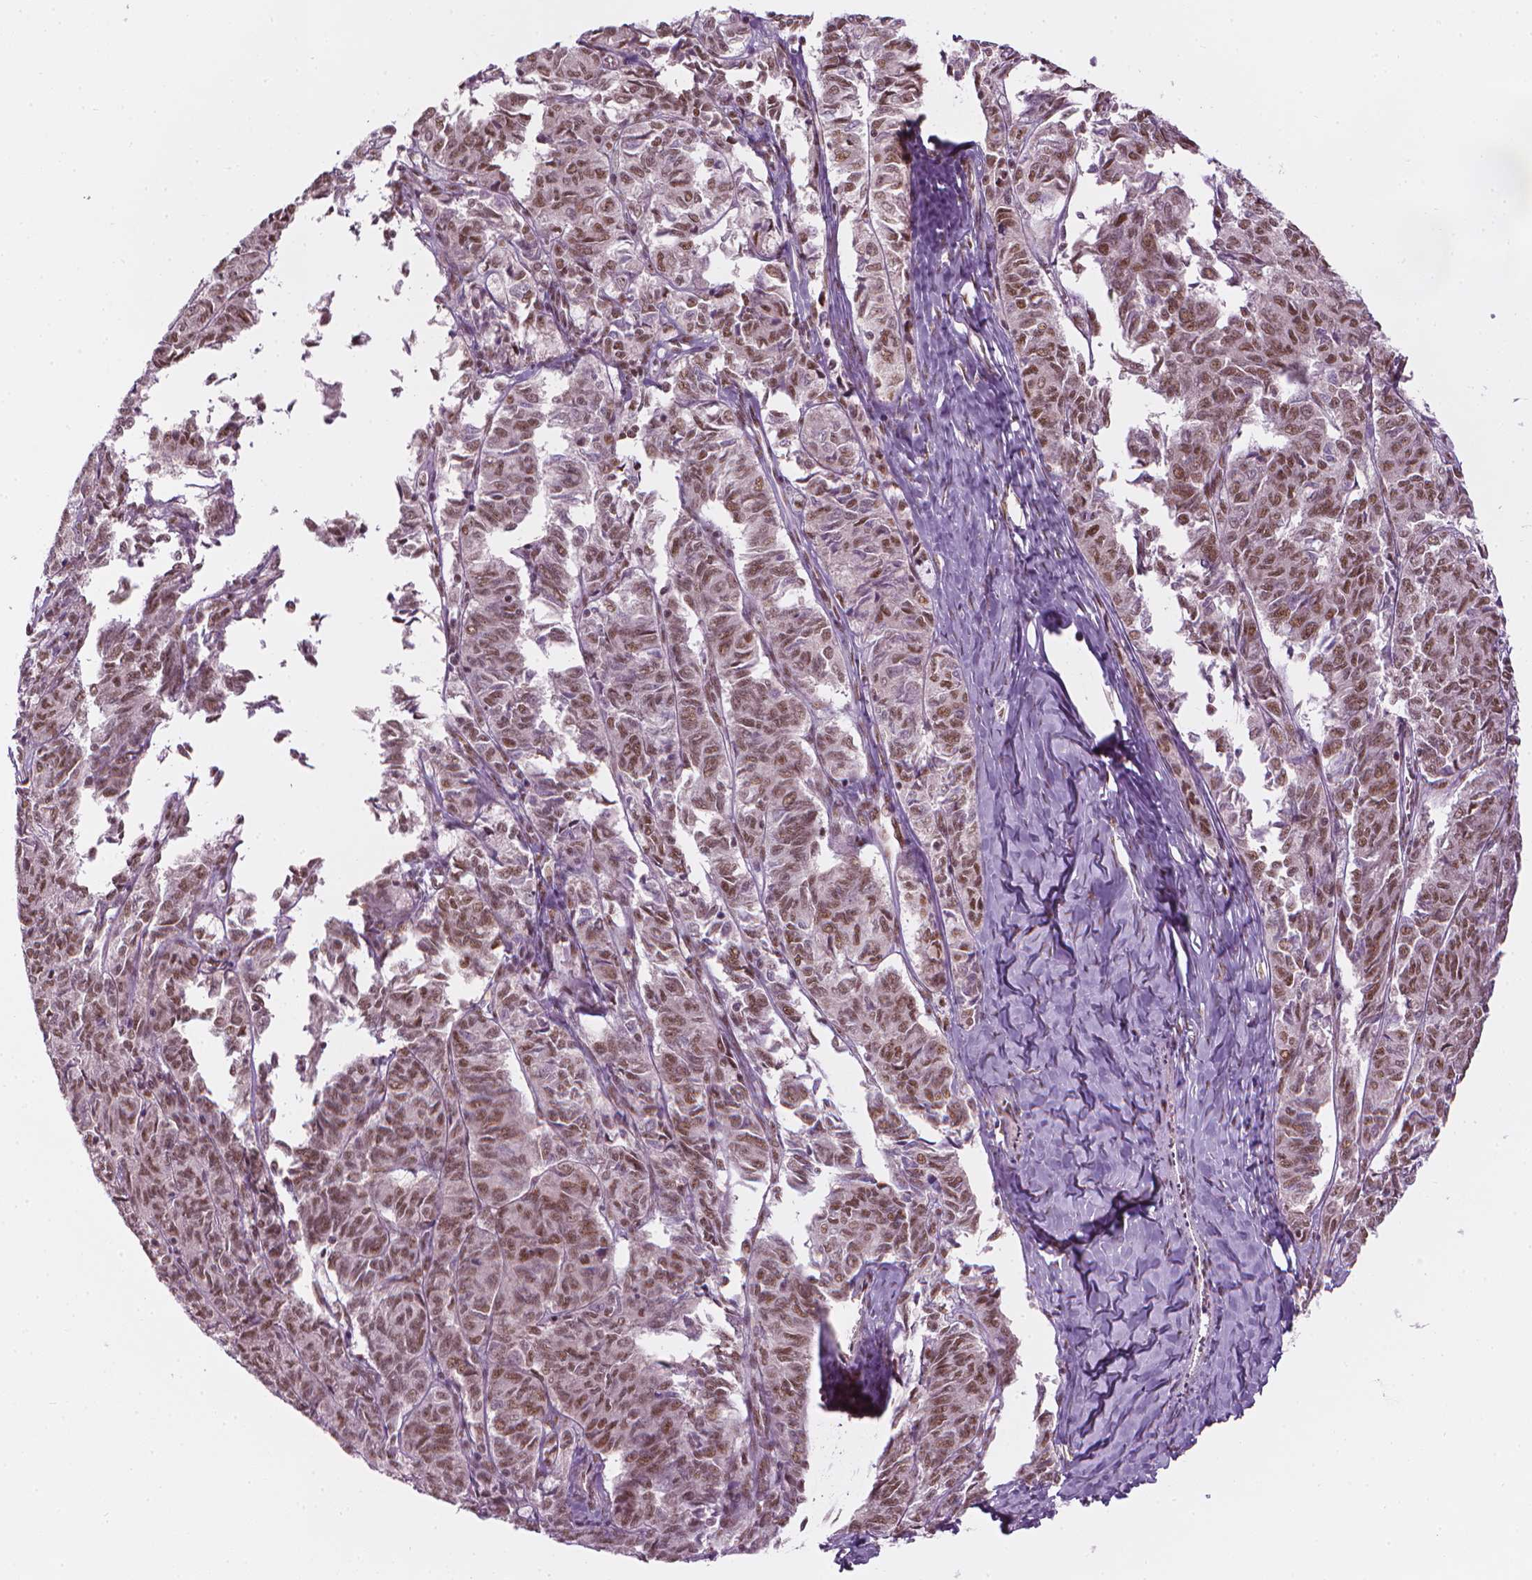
{"staining": {"intensity": "moderate", "quantity": ">75%", "location": "nuclear"}, "tissue": "ovarian cancer", "cell_type": "Tumor cells", "image_type": "cancer", "snomed": [{"axis": "morphology", "description": "Carcinoma, endometroid"}, {"axis": "topography", "description": "Ovary"}], "caption": "The immunohistochemical stain shows moderate nuclear expression in tumor cells of ovarian cancer tissue.", "gene": "ELF2", "patient": {"sex": "female", "age": 80}}